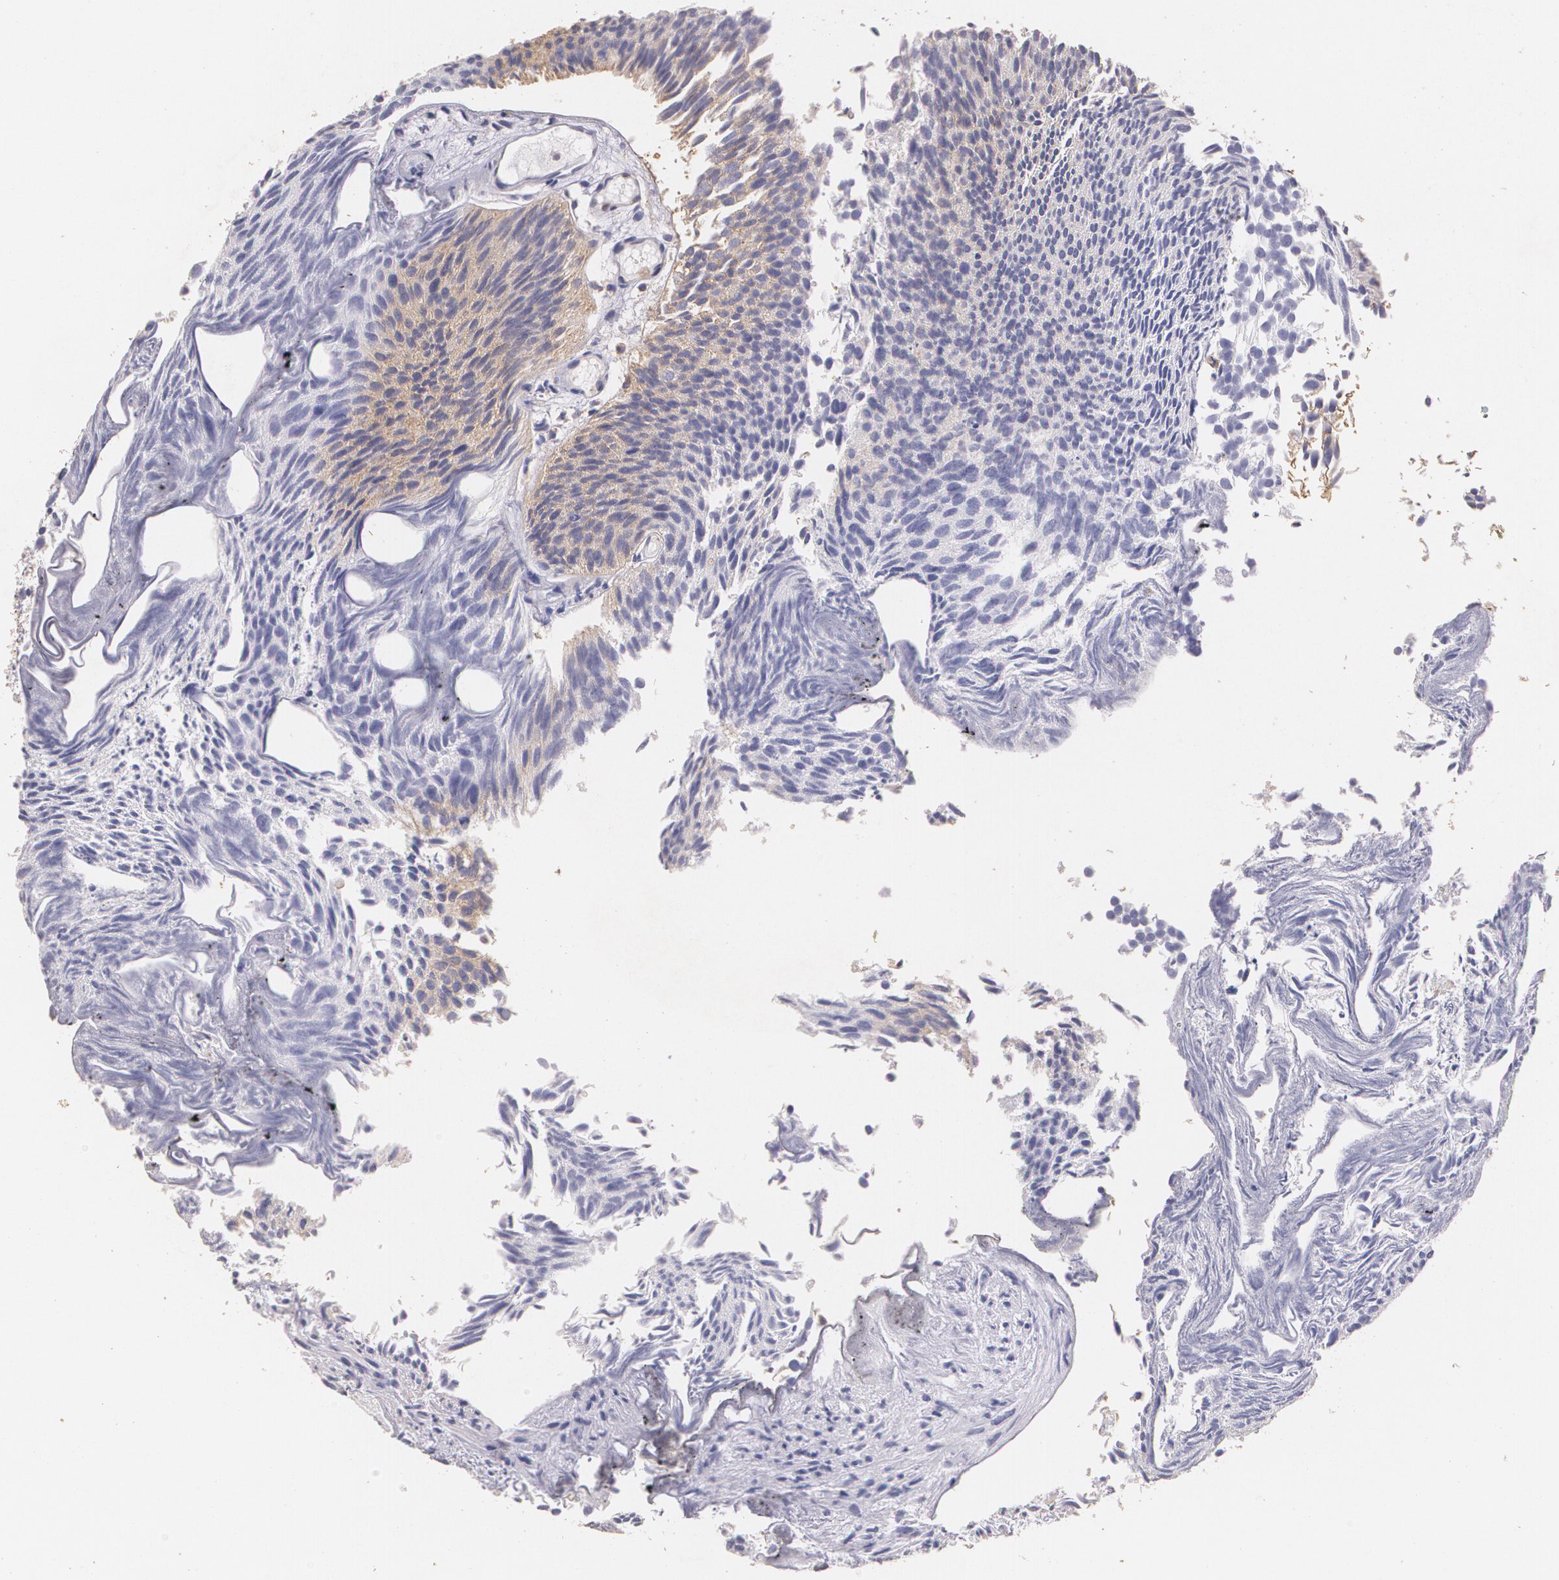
{"staining": {"intensity": "weak", "quantity": "25%-75%", "location": "cytoplasmic/membranous"}, "tissue": "urothelial cancer", "cell_type": "Tumor cells", "image_type": "cancer", "snomed": [{"axis": "morphology", "description": "Urothelial carcinoma, Low grade"}, {"axis": "topography", "description": "Urinary bladder"}], "caption": "Immunohistochemistry (IHC) photomicrograph of neoplastic tissue: low-grade urothelial carcinoma stained using IHC shows low levels of weak protein expression localized specifically in the cytoplasmic/membranous of tumor cells, appearing as a cytoplasmic/membranous brown color.", "gene": "TGFBR1", "patient": {"sex": "male", "age": 84}}